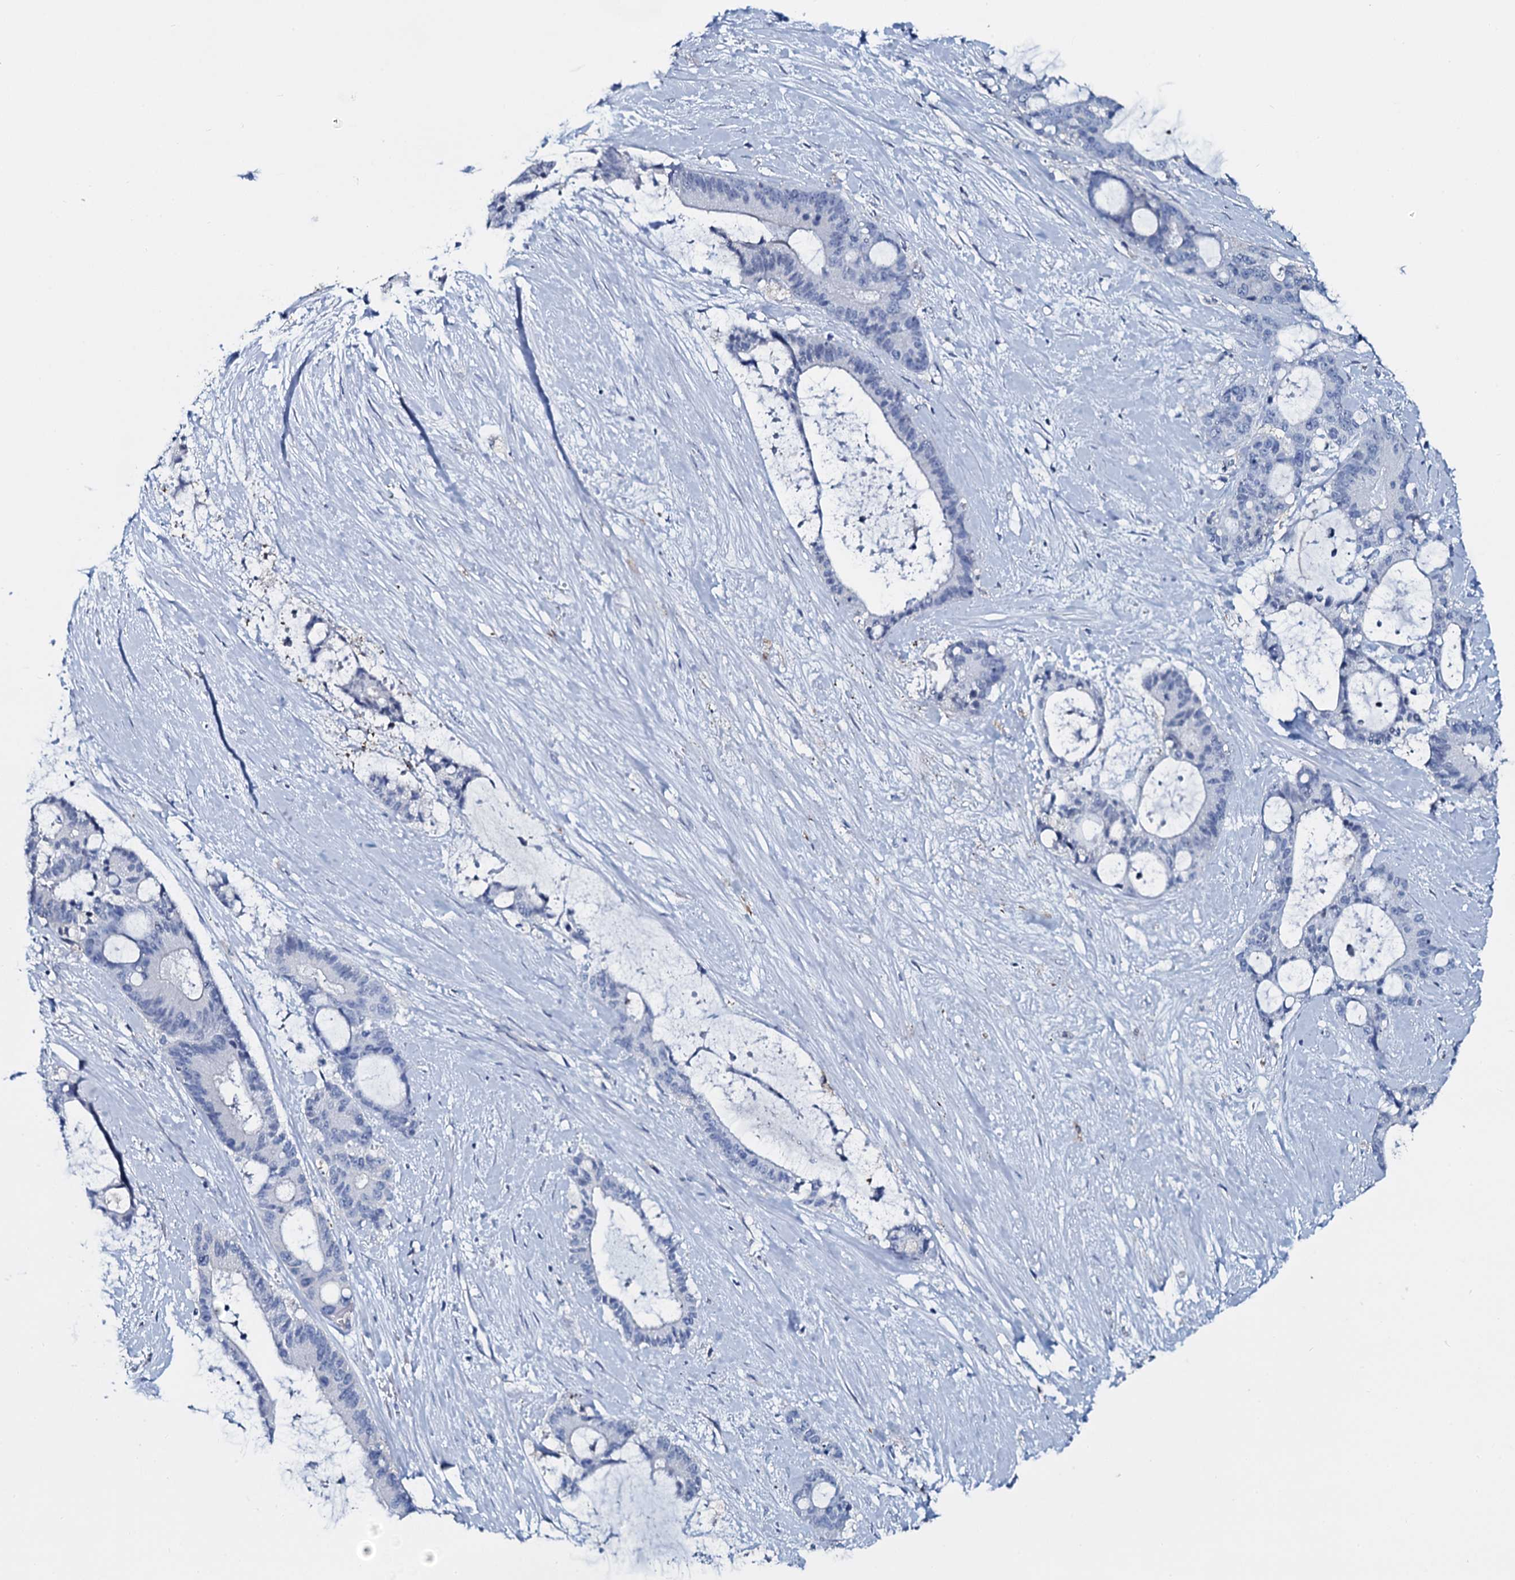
{"staining": {"intensity": "negative", "quantity": "none", "location": "none"}, "tissue": "liver cancer", "cell_type": "Tumor cells", "image_type": "cancer", "snomed": [{"axis": "morphology", "description": "Normal tissue, NOS"}, {"axis": "morphology", "description": "Cholangiocarcinoma"}, {"axis": "topography", "description": "Liver"}, {"axis": "topography", "description": "Peripheral nerve tissue"}], "caption": "Immunohistochemical staining of human liver cholangiocarcinoma shows no significant positivity in tumor cells.", "gene": "SLC4A7", "patient": {"sex": "female", "age": 73}}